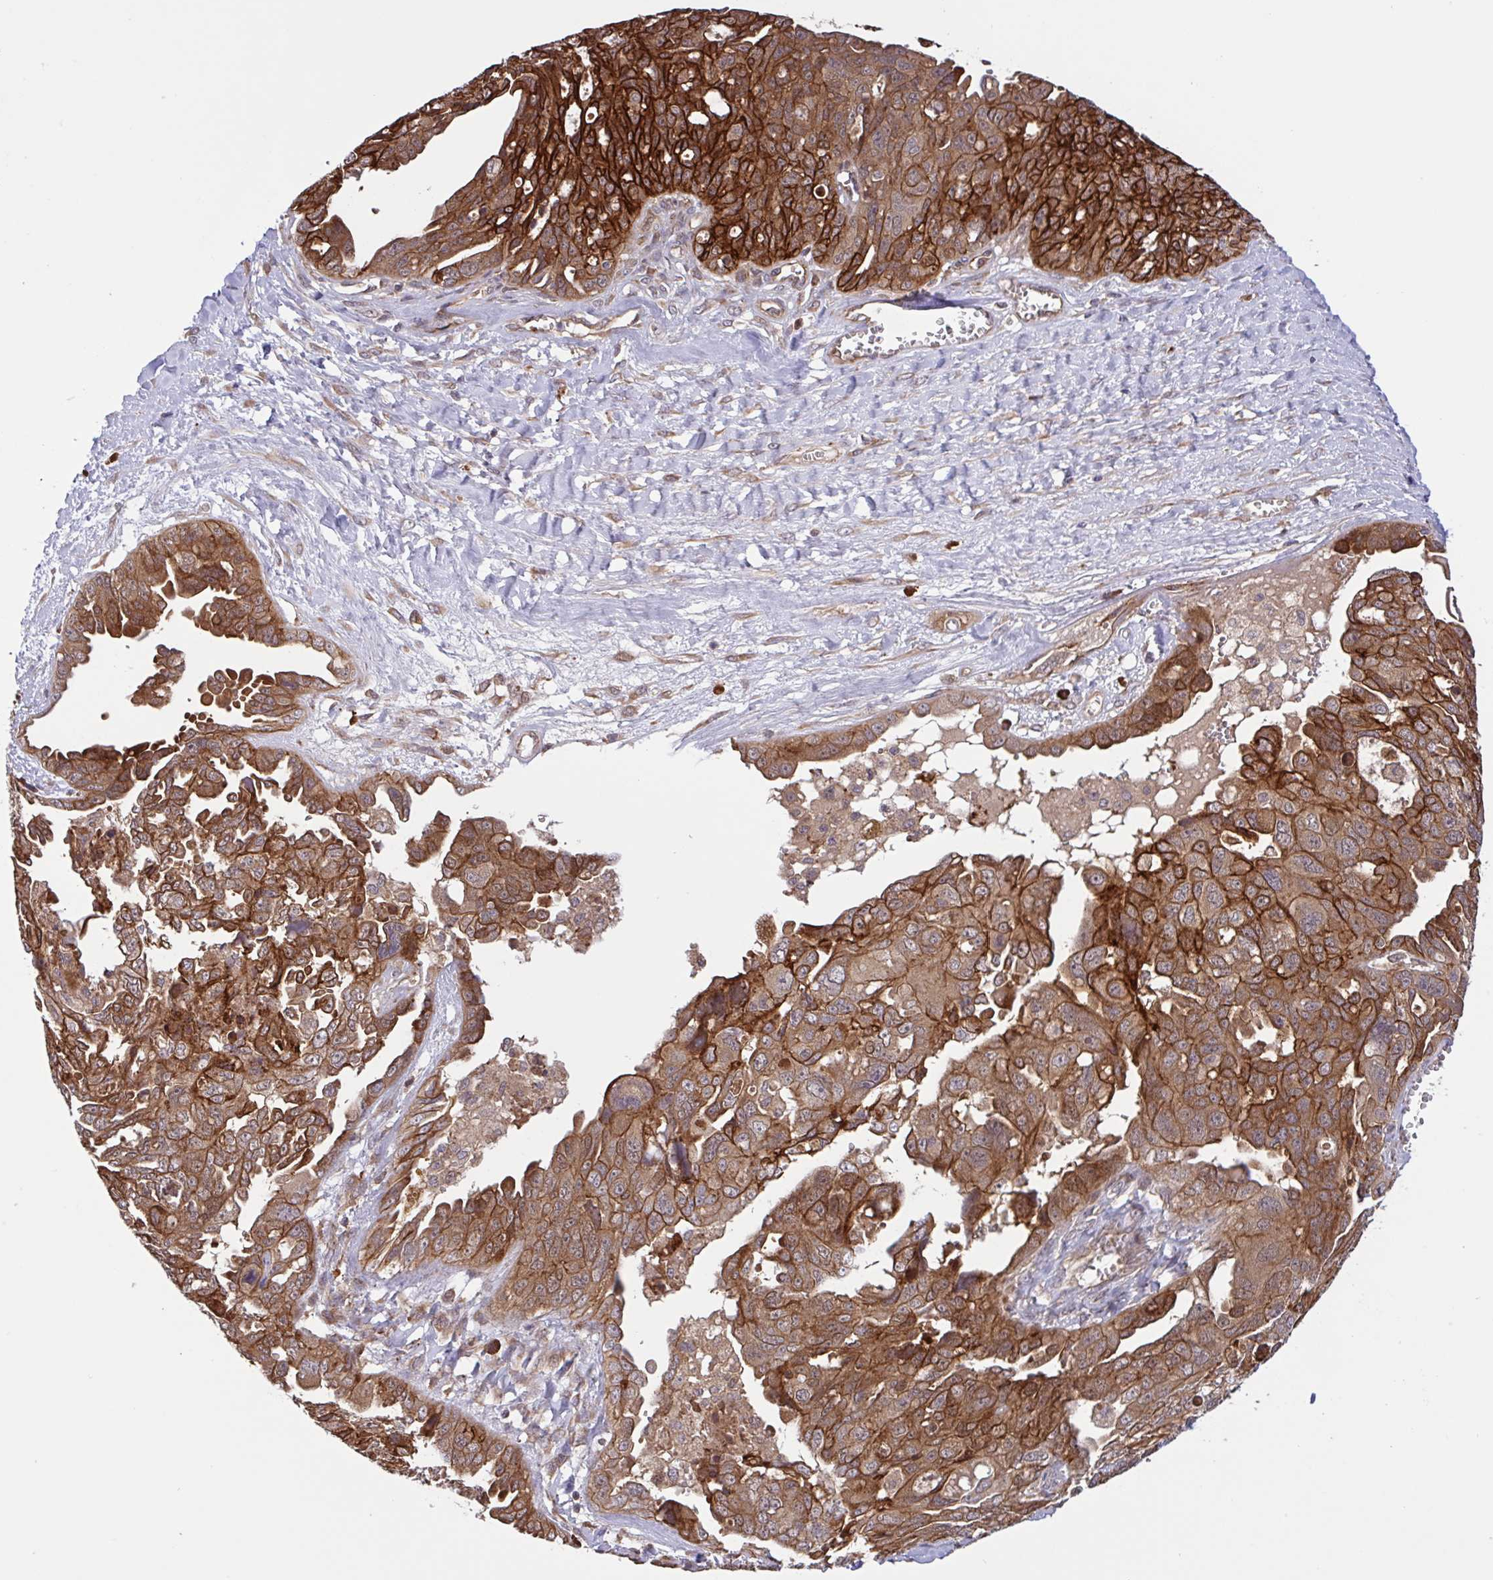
{"staining": {"intensity": "strong", "quantity": ">75%", "location": "cytoplasmic/membranous"}, "tissue": "ovarian cancer", "cell_type": "Tumor cells", "image_type": "cancer", "snomed": [{"axis": "morphology", "description": "Carcinoma, endometroid"}, {"axis": "topography", "description": "Ovary"}], "caption": "Ovarian cancer tissue demonstrates strong cytoplasmic/membranous expression in about >75% of tumor cells, visualized by immunohistochemistry.", "gene": "INTS10", "patient": {"sex": "female", "age": 70}}